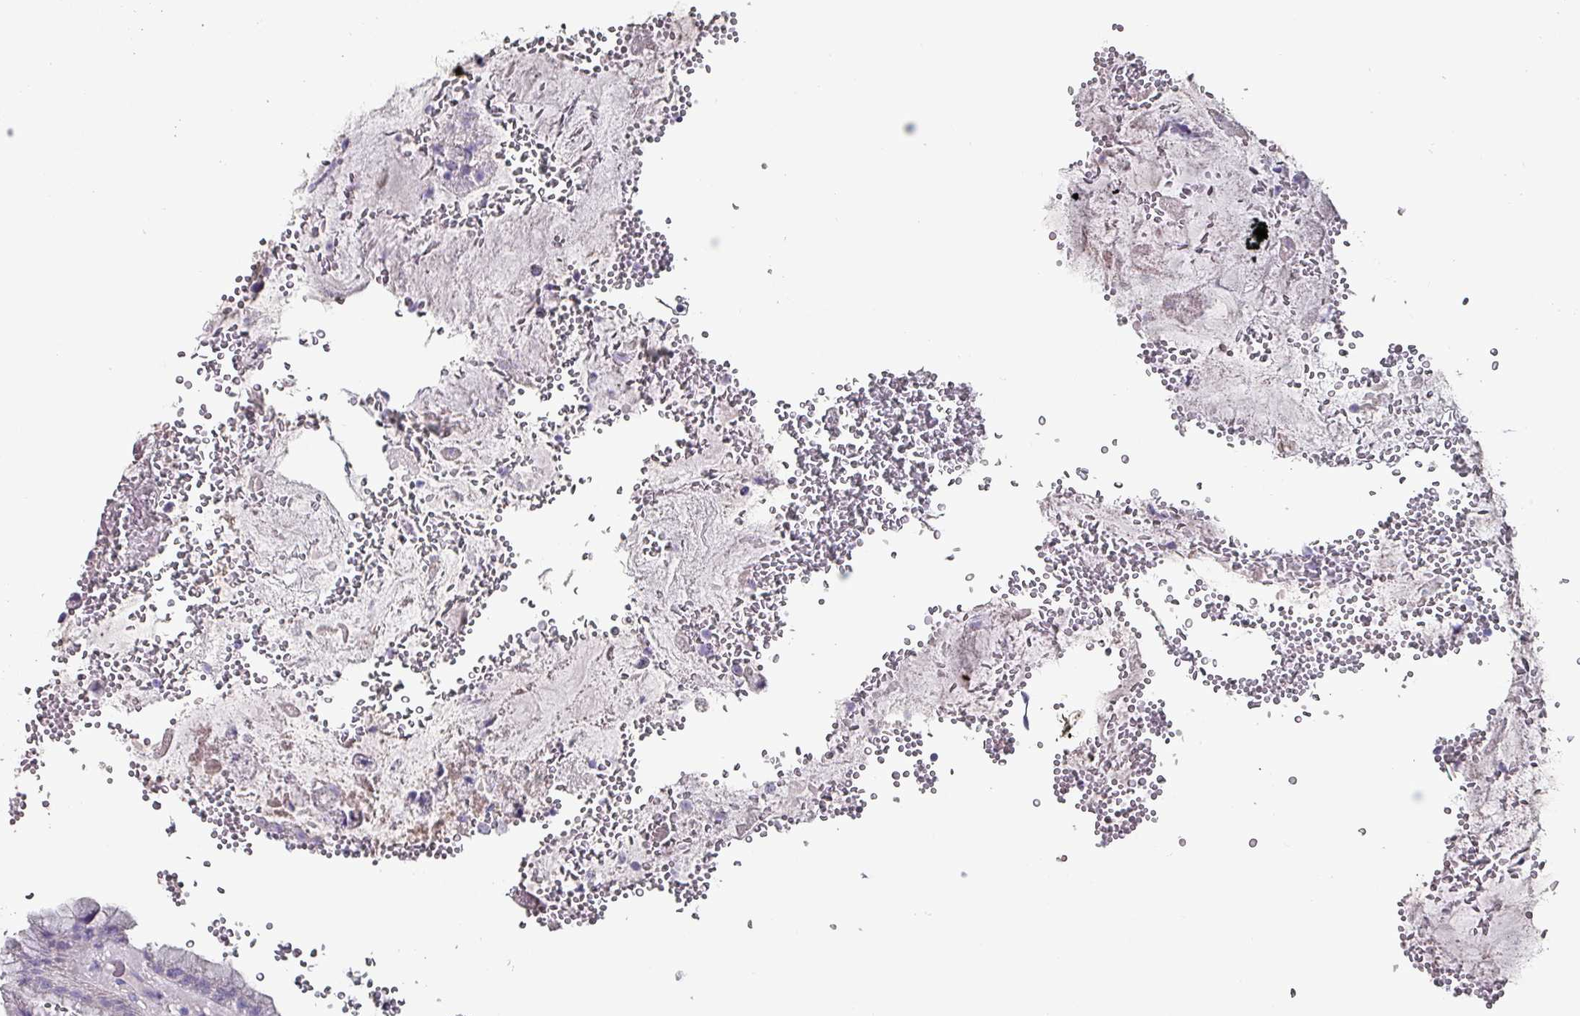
{"staining": {"intensity": "negative", "quantity": "none", "location": "none"}, "tissue": "stomach", "cell_type": "Glandular cells", "image_type": "normal", "snomed": [{"axis": "morphology", "description": "Normal tissue, NOS"}, {"axis": "topography", "description": "Stomach, upper"}], "caption": "Immunohistochemistry micrograph of normal human stomach stained for a protein (brown), which demonstrates no staining in glandular cells.", "gene": "INS", "patient": {"sex": "male", "age": 52}}